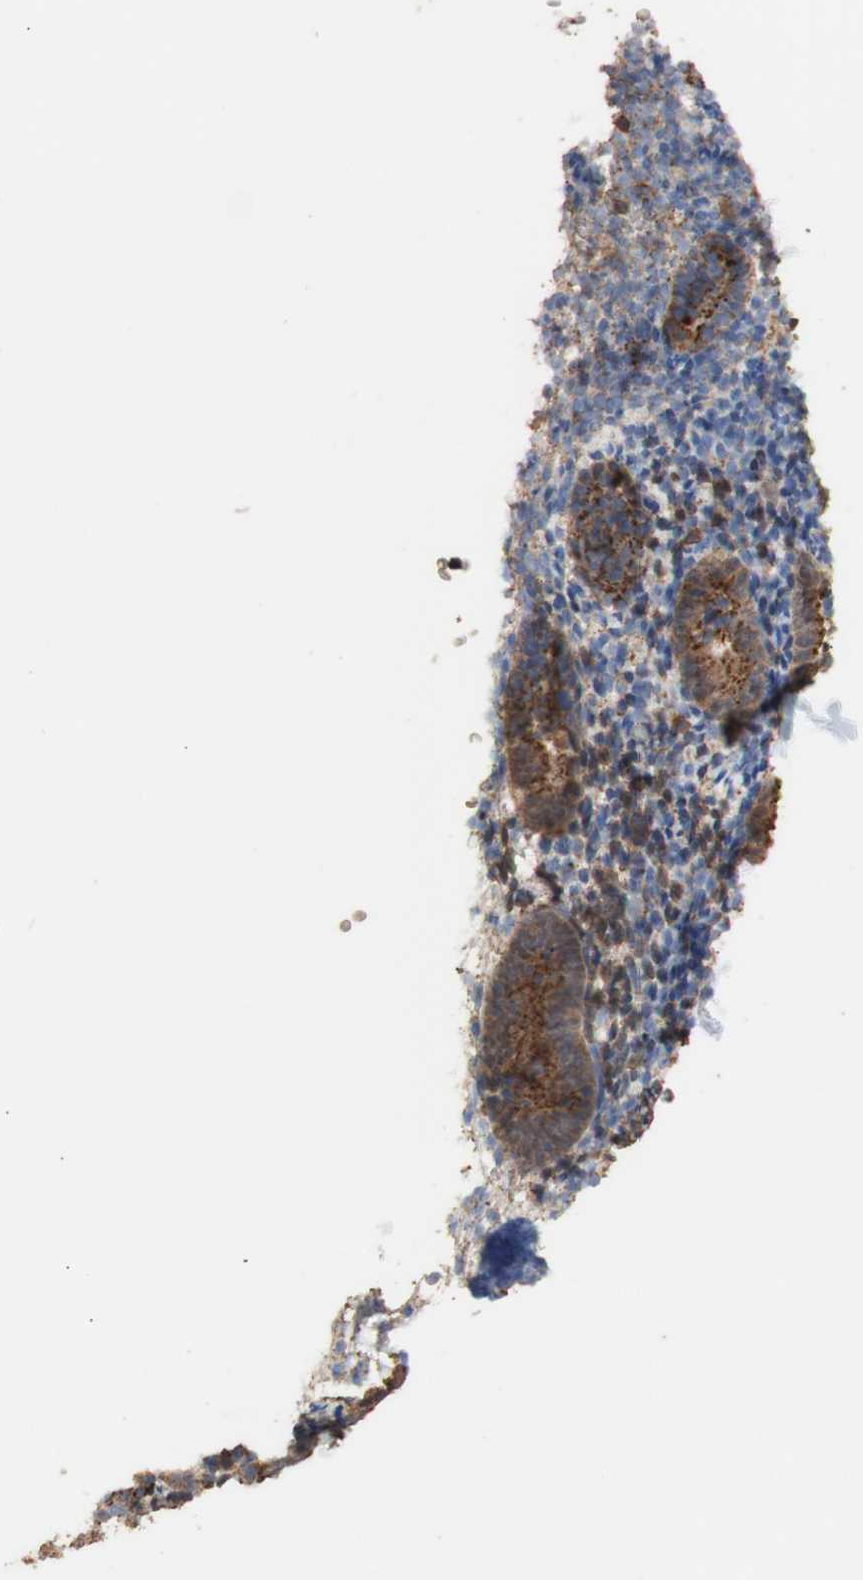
{"staining": {"intensity": "moderate", "quantity": ">75%", "location": "cytoplasmic/membranous"}, "tissue": "endometrium", "cell_type": "Cells in endometrial stroma", "image_type": "normal", "snomed": [{"axis": "morphology", "description": "Normal tissue, NOS"}, {"axis": "topography", "description": "Endometrium"}], "caption": "The photomicrograph demonstrates immunohistochemical staining of normal endometrium. There is moderate cytoplasmic/membranous positivity is appreciated in about >75% of cells in endometrial stroma. Nuclei are stained in blue.", "gene": "ALDH9A1", "patient": {"sex": "female", "age": 51}}